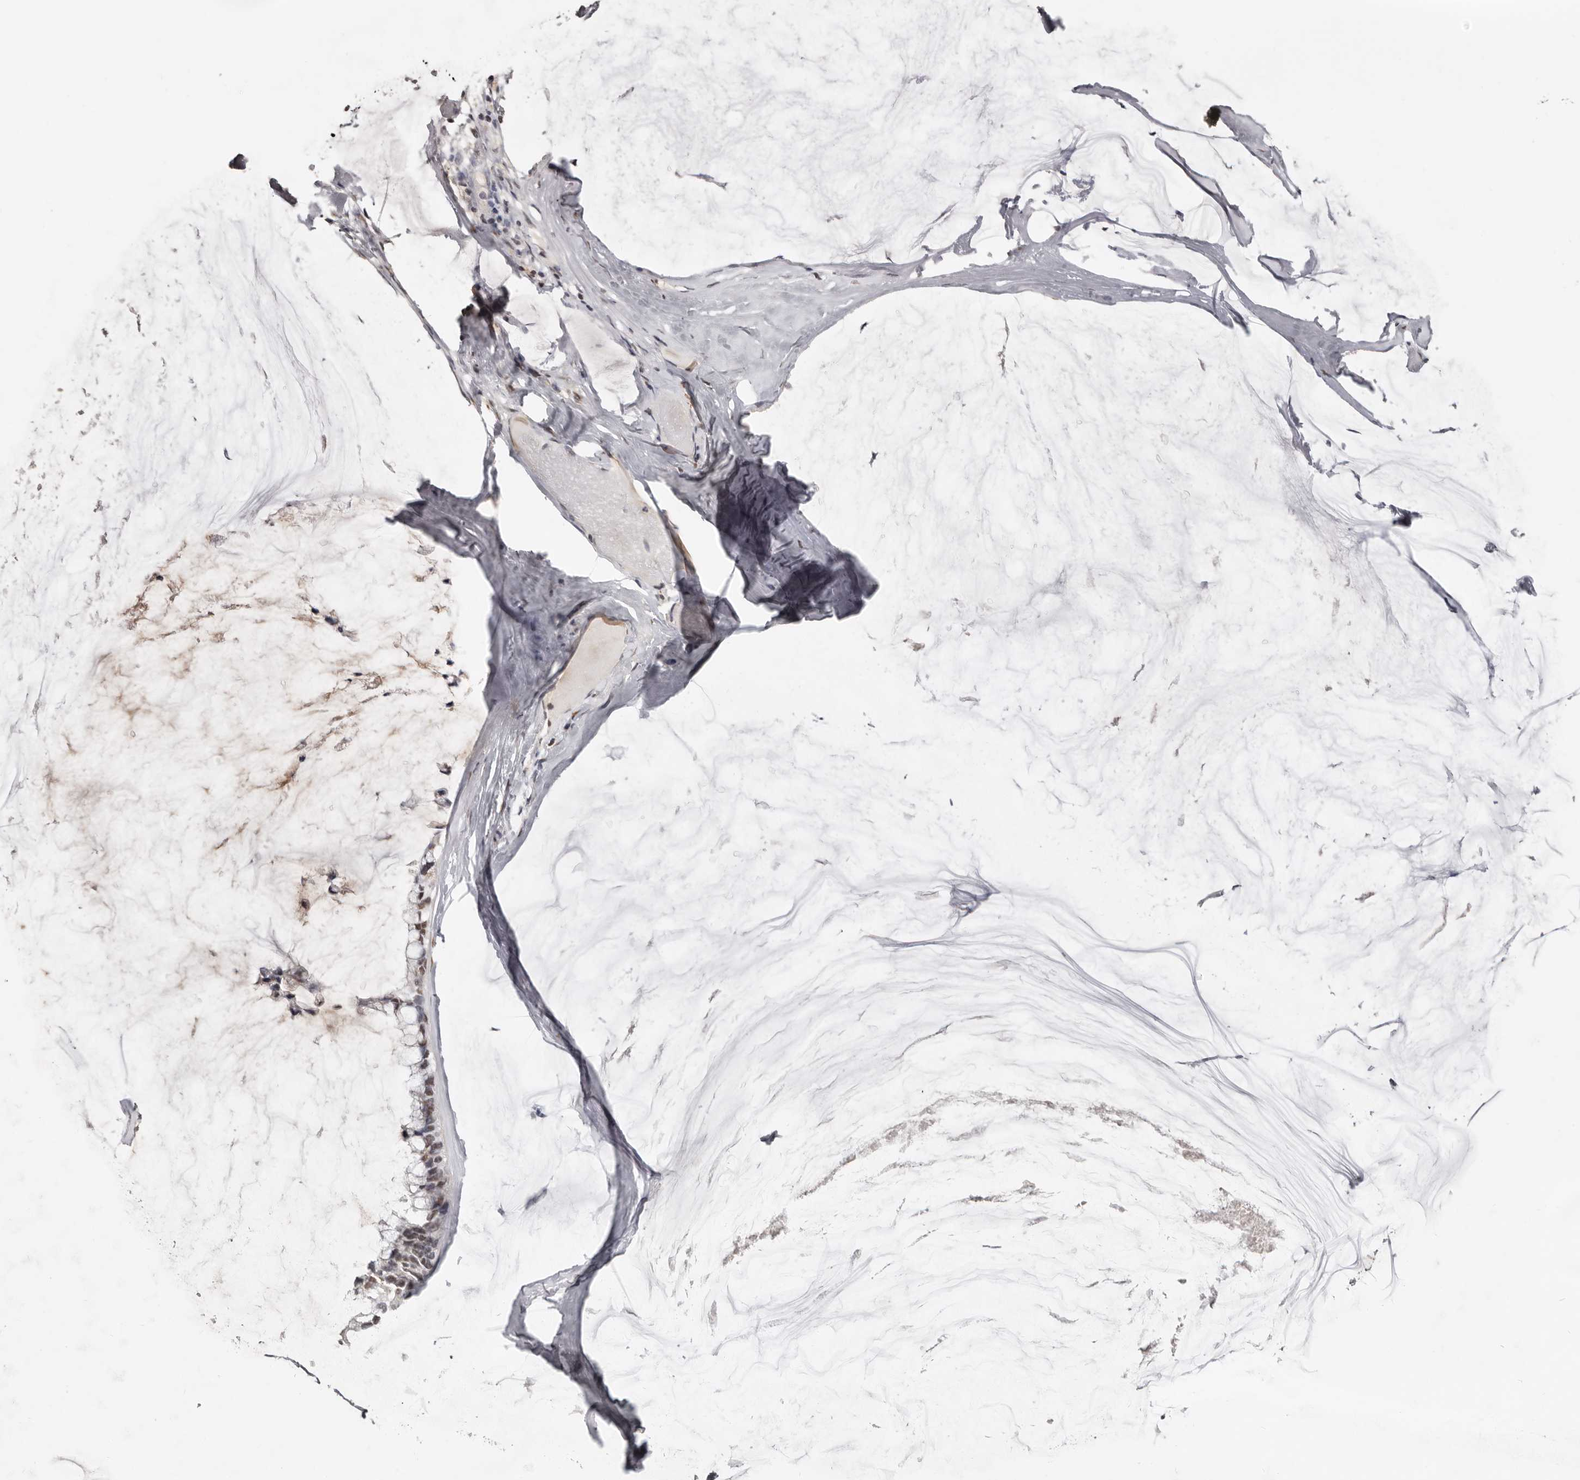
{"staining": {"intensity": "weak", "quantity": "<25%", "location": "nuclear"}, "tissue": "ovarian cancer", "cell_type": "Tumor cells", "image_type": "cancer", "snomed": [{"axis": "morphology", "description": "Cystadenocarcinoma, mucinous, NOS"}, {"axis": "topography", "description": "Ovary"}], "caption": "IHC of ovarian cancer shows no staining in tumor cells.", "gene": "SCAF4", "patient": {"sex": "female", "age": 39}}